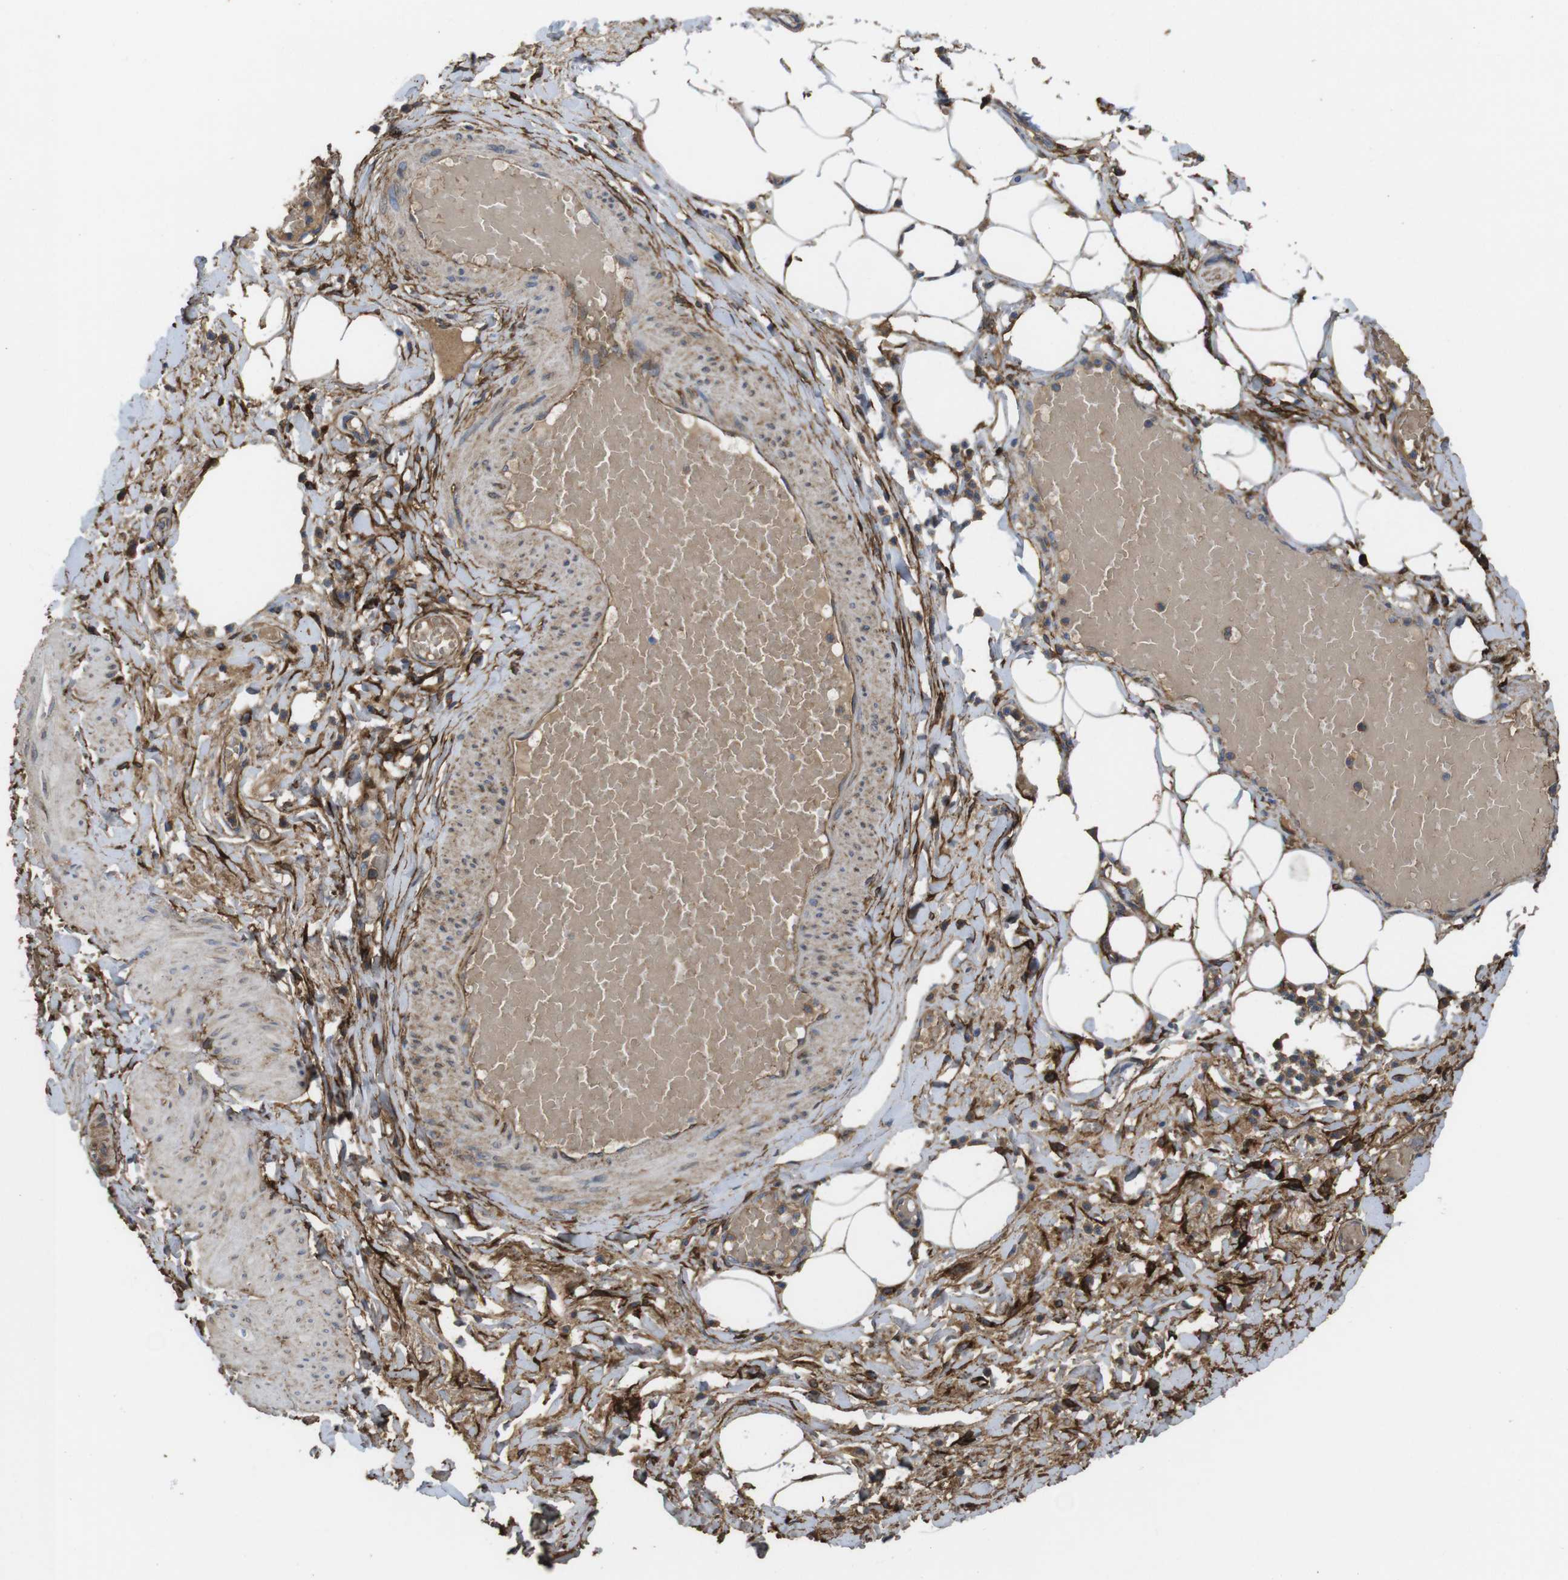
{"staining": {"intensity": "moderate", "quantity": ">75%", "location": "cytoplasmic/membranous"}, "tissue": "adipose tissue", "cell_type": "Adipocytes", "image_type": "normal", "snomed": [{"axis": "morphology", "description": "Normal tissue, NOS"}, {"axis": "topography", "description": "Soft tissue"}, {"axis": "topography", "description": "Vascular tissue"}], "caption": "DAB (3,3'-diaminobenzidine) immunohistochemical staining of unremarkable human adipose tissue demonstrates moderate cytoplasmic/membranous protein positivity in about >75% of adipocytes. (Stains: DAB in brown, nuclei in blue, Microscopy: brightfield microscopy at high magnification).", "gene": "CYBRD1", "patient": {"sex": "female", "age": 35}}